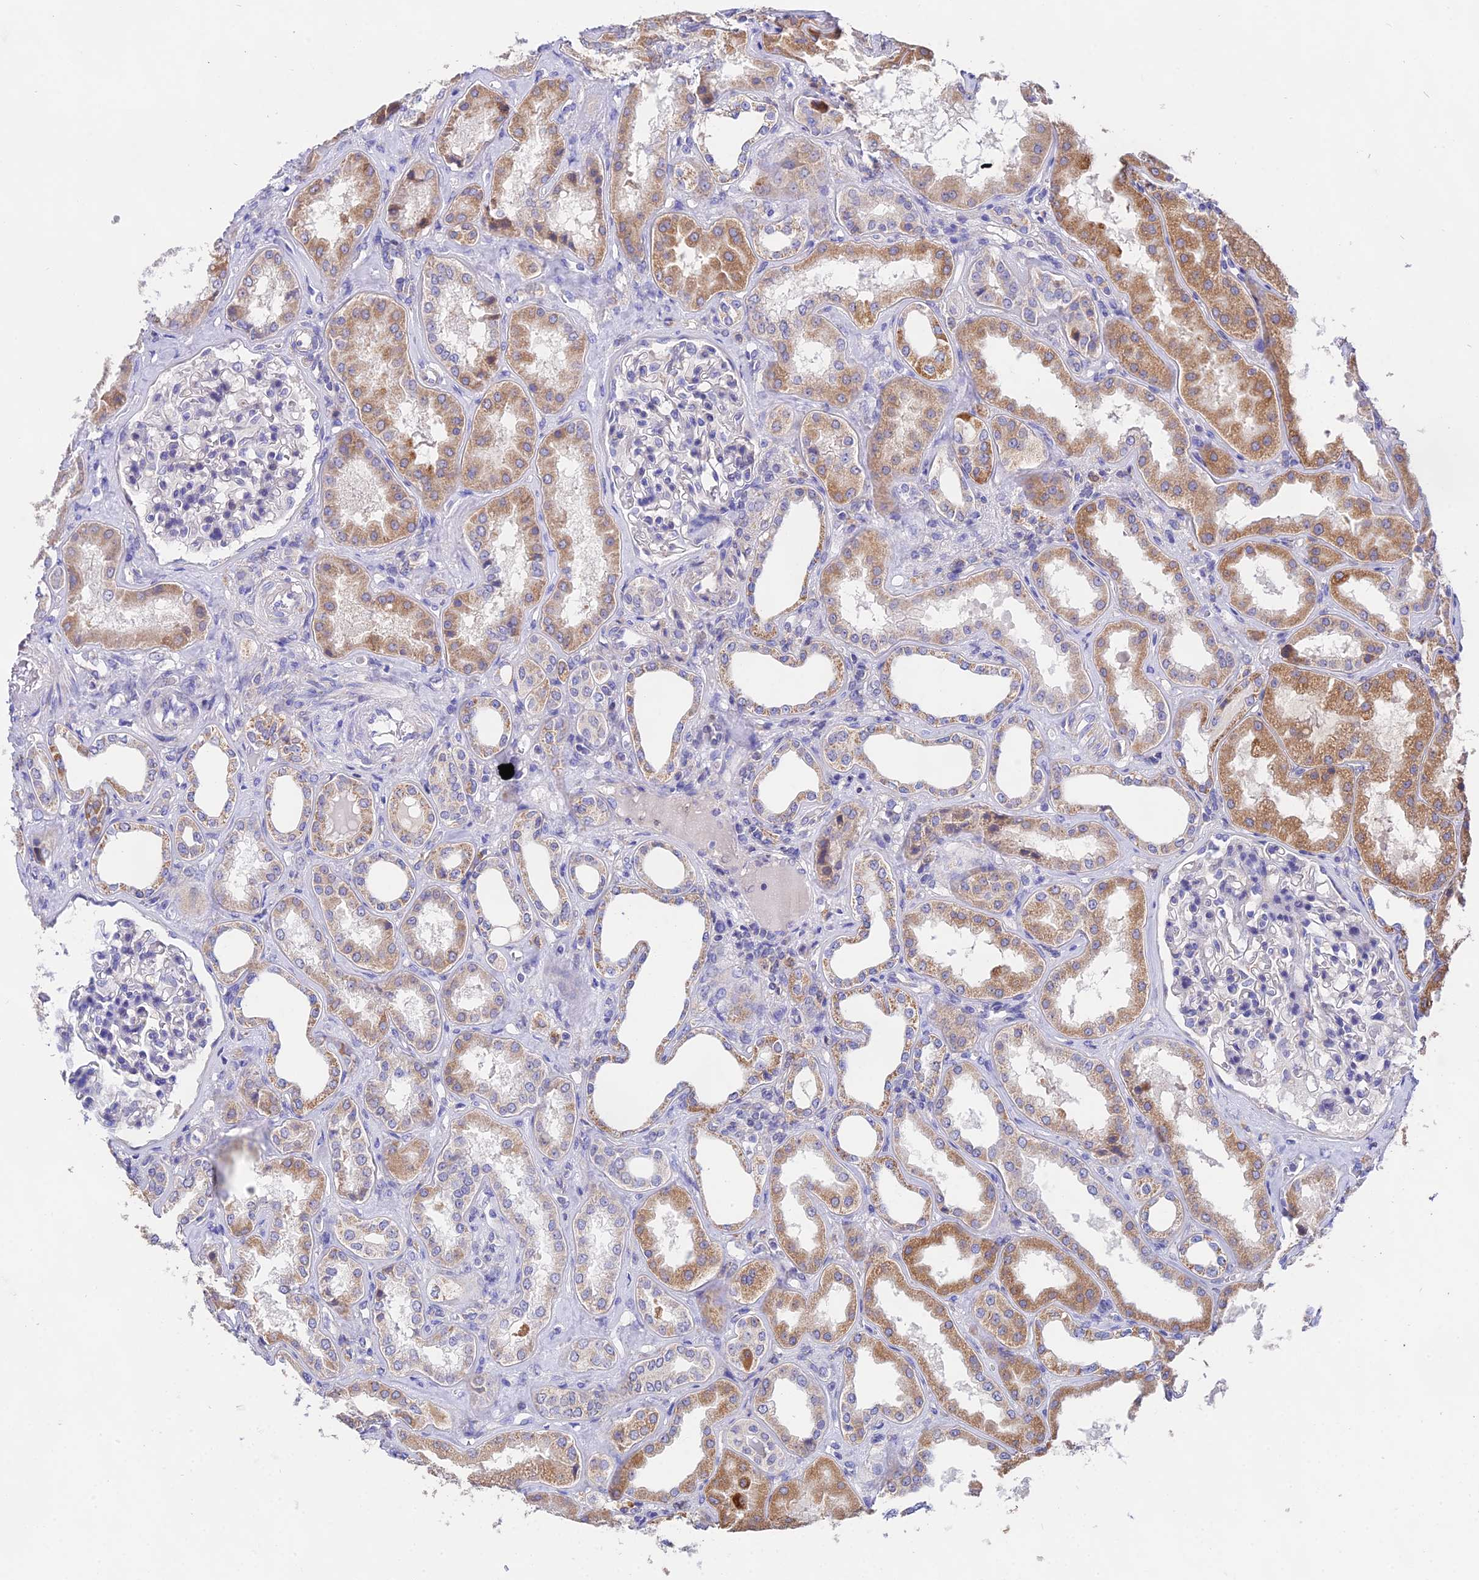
{"staining": {"intensity": "negative", "quantity": "none", "location": "none"}, "tissue": "kidney", "cell_type": "Cells in glomeruli", "image_type": "normal", "snomed": [{"axis": "morphology", "description": "Normal tissue, NOS"}, {"axis": "topography", "description": "Kidney"}], "caption": "A high-resolution histopathology image shows immunohistochemistry staining of unremarkable kidney, which reveals no significant expression in cells in glomeruli.", "gene": "PPP2R2A", "patient": {"sex": "female", "age": 56}}